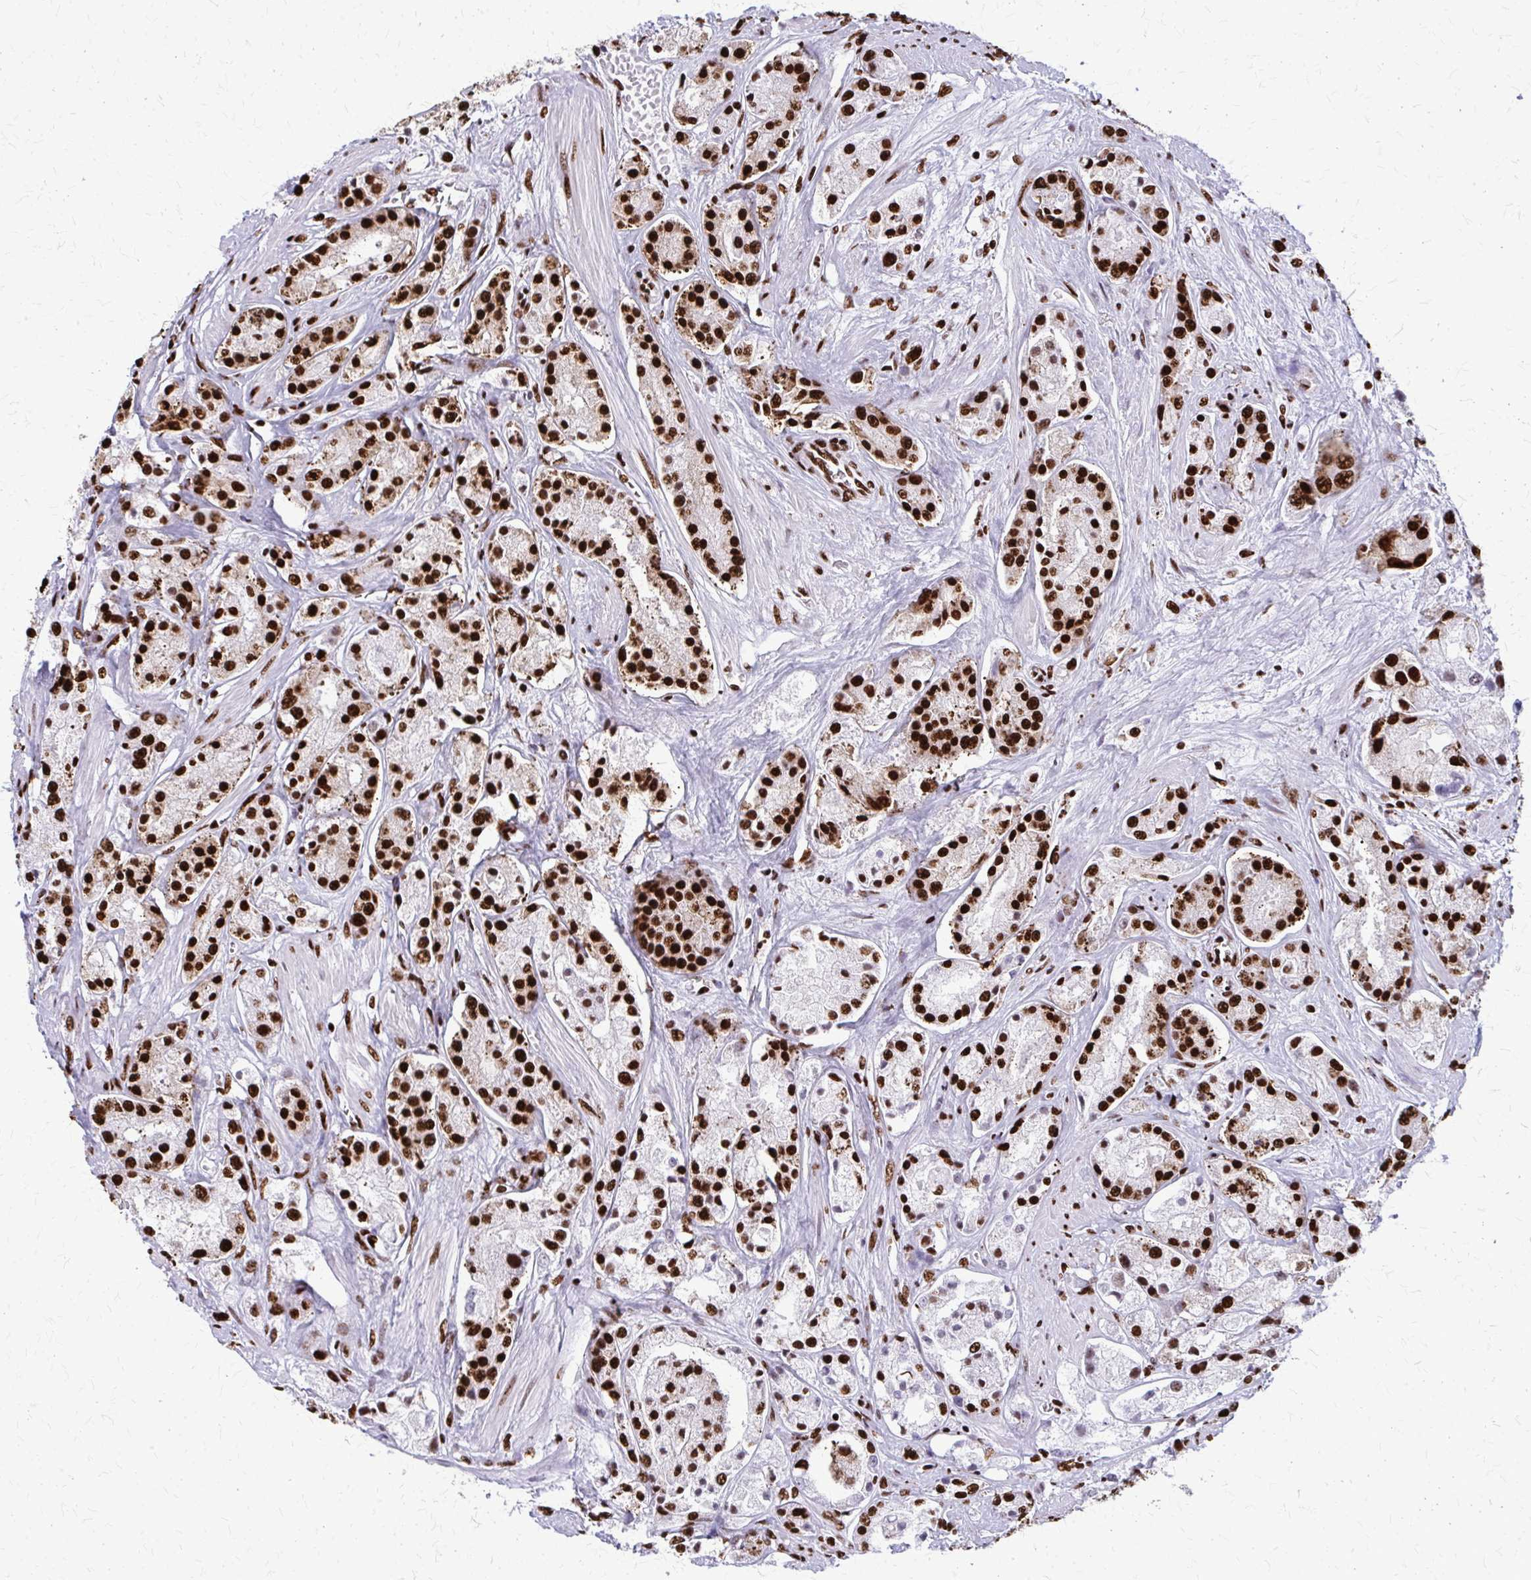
{"staining": {"intensity": "strong", "quantity": ">75%", "location": "nuclear"}, "tissue": "prostate cancer", "cell_type": "Tumor cells", "image_type": "cancer", "snomed": [{"axis": "morphology", "description": "Adenocarcinoma, High grade"}, {"axis": "topography", "description": "Prostate"}], "caption": "High-magnification brightfield microscopy of adenocarcinoma (high-grade) (prostate) stained with DAB (brown) and counterstained with hematoxylin (blue). tumor cells exhibit strong nuclear staining is present in about>75% of cells.", "gene": "SFPQ", "patient": {"sex": "male", "age": 67}}